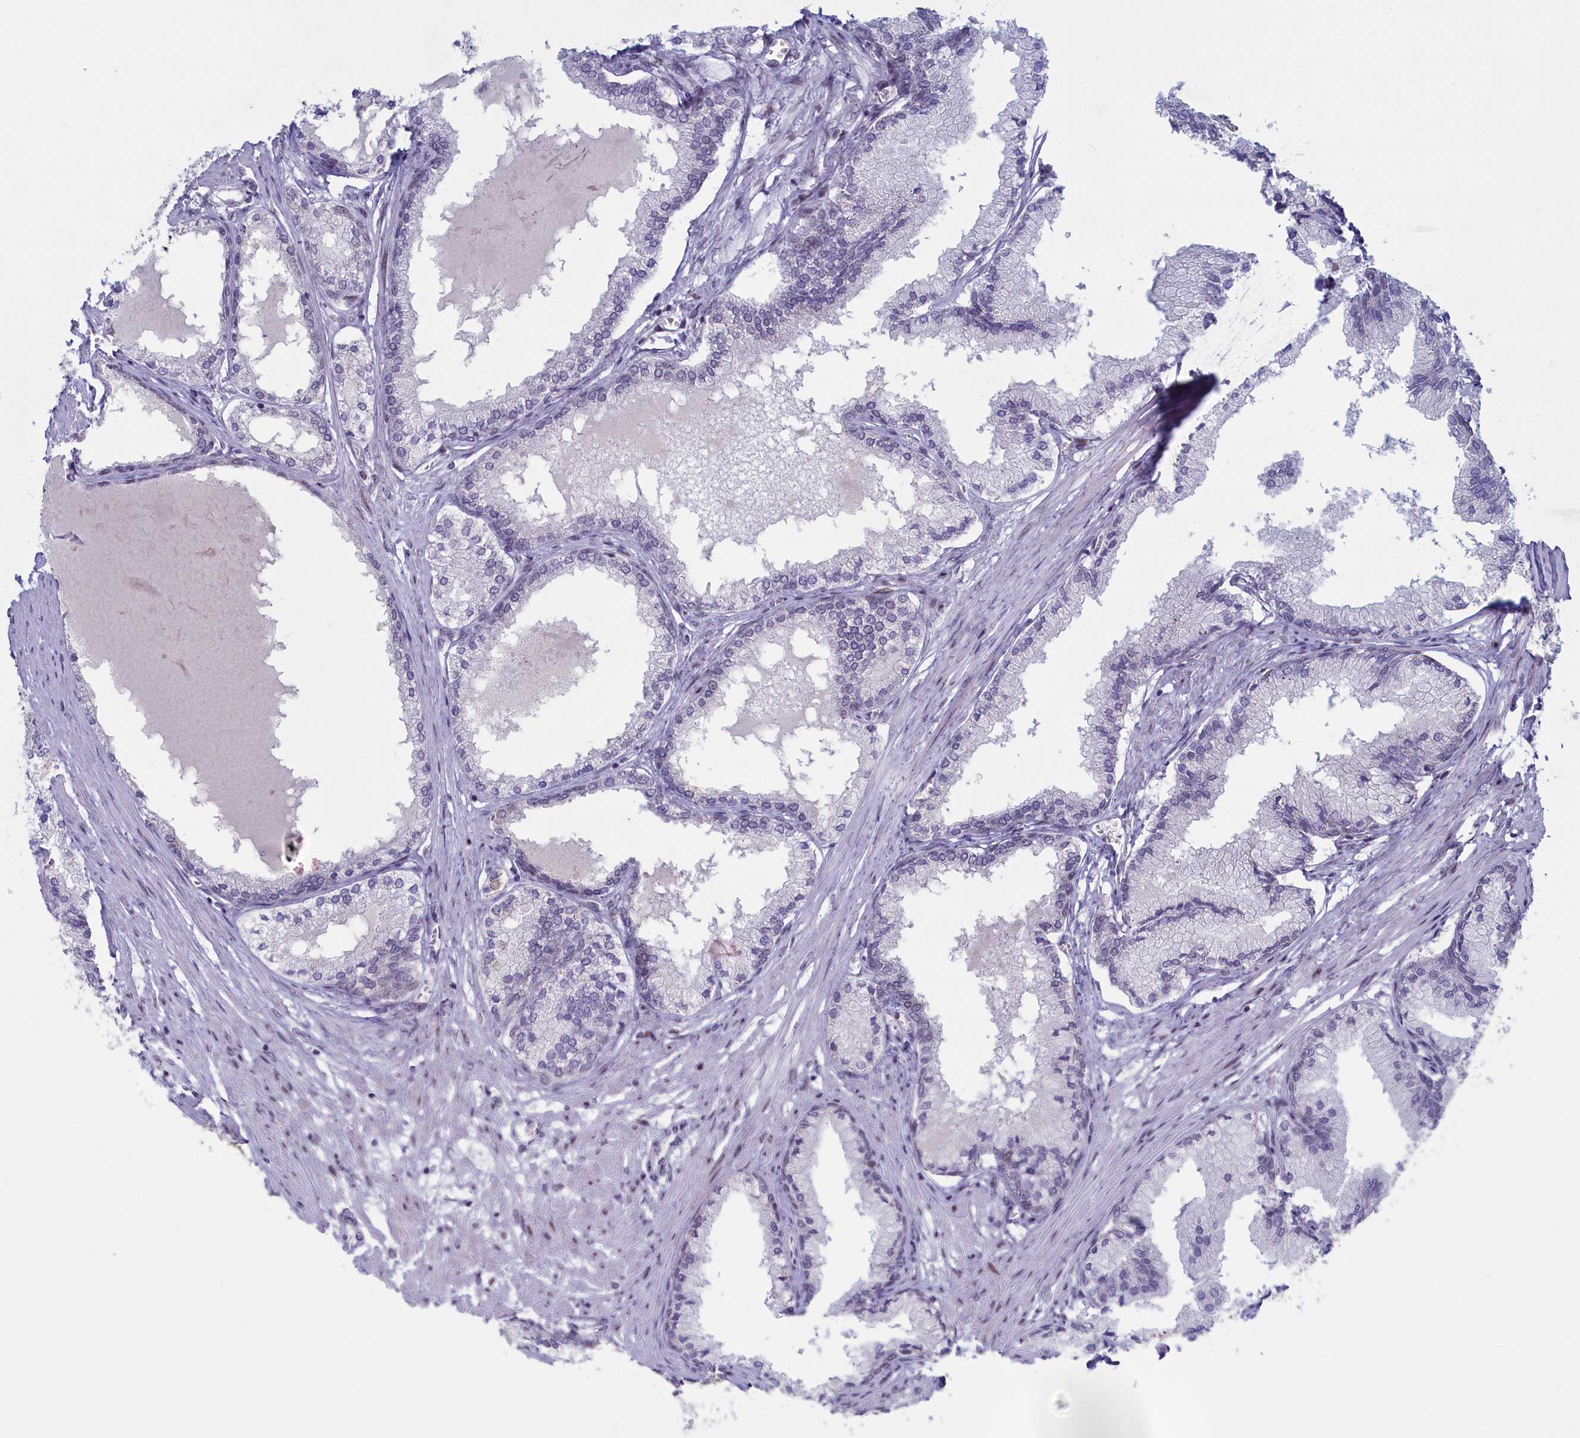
{"staining": {"intensity": "strong", "quantity": "<25%", "location": "cytoplasmic/membranous"}, "tissue": "prostate cancer", "cell_type": "Tumor cells", "image_type": "cancer", "snomed": [{"axis": "morphology", "description": "Adenocarcinoma, Low grade"}, {"axis": "topography", "description": "Prostate"}], "caption": "Tumor cells reveal medium levels of strong cytoplasmic/membranous positivity in approximately <25% of cells in human prostate adenocarcinoma (low-grade).", "gene": "ATF7IP2", "patient": {"sex": "male", "age": 63}}